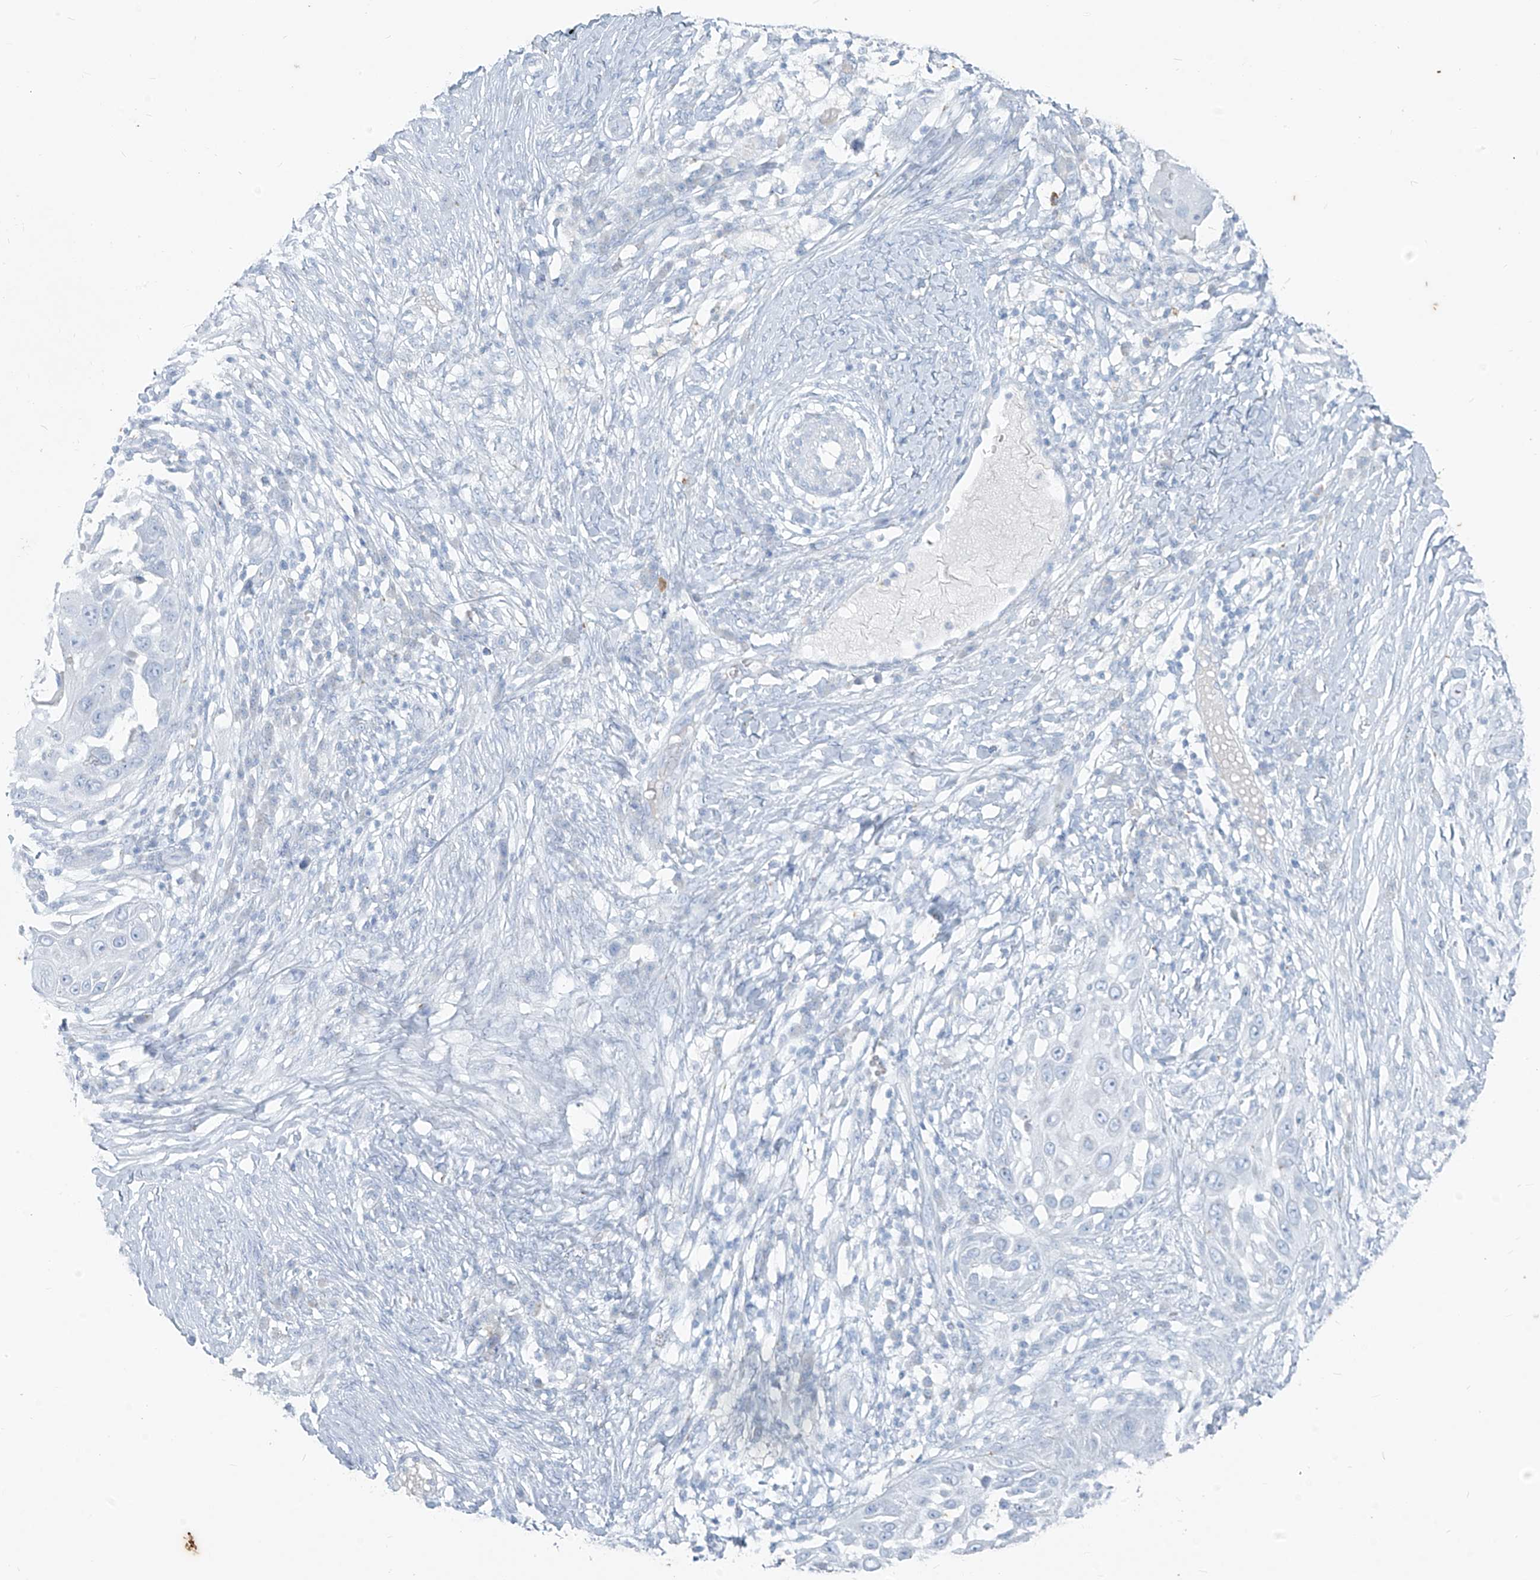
{"staining": {"intensity": "negative", "quantity": "none", "location": "none"}, "tissue": "skin cancer", "cell_type": "Tumor cells", "image_type": "cancer", "snomed": [{"axis": "morphology", "description": "Squamous cell carcinoma, NOS"}, {"axis": "topography", "description": "Skin"}], "caption": "Histopathology image shows no significant protein expression in tumor cells of skin squamous cell carcinoma.", "gene": "CX3CR1", "patient": {"sex": "female", "age": 44}}